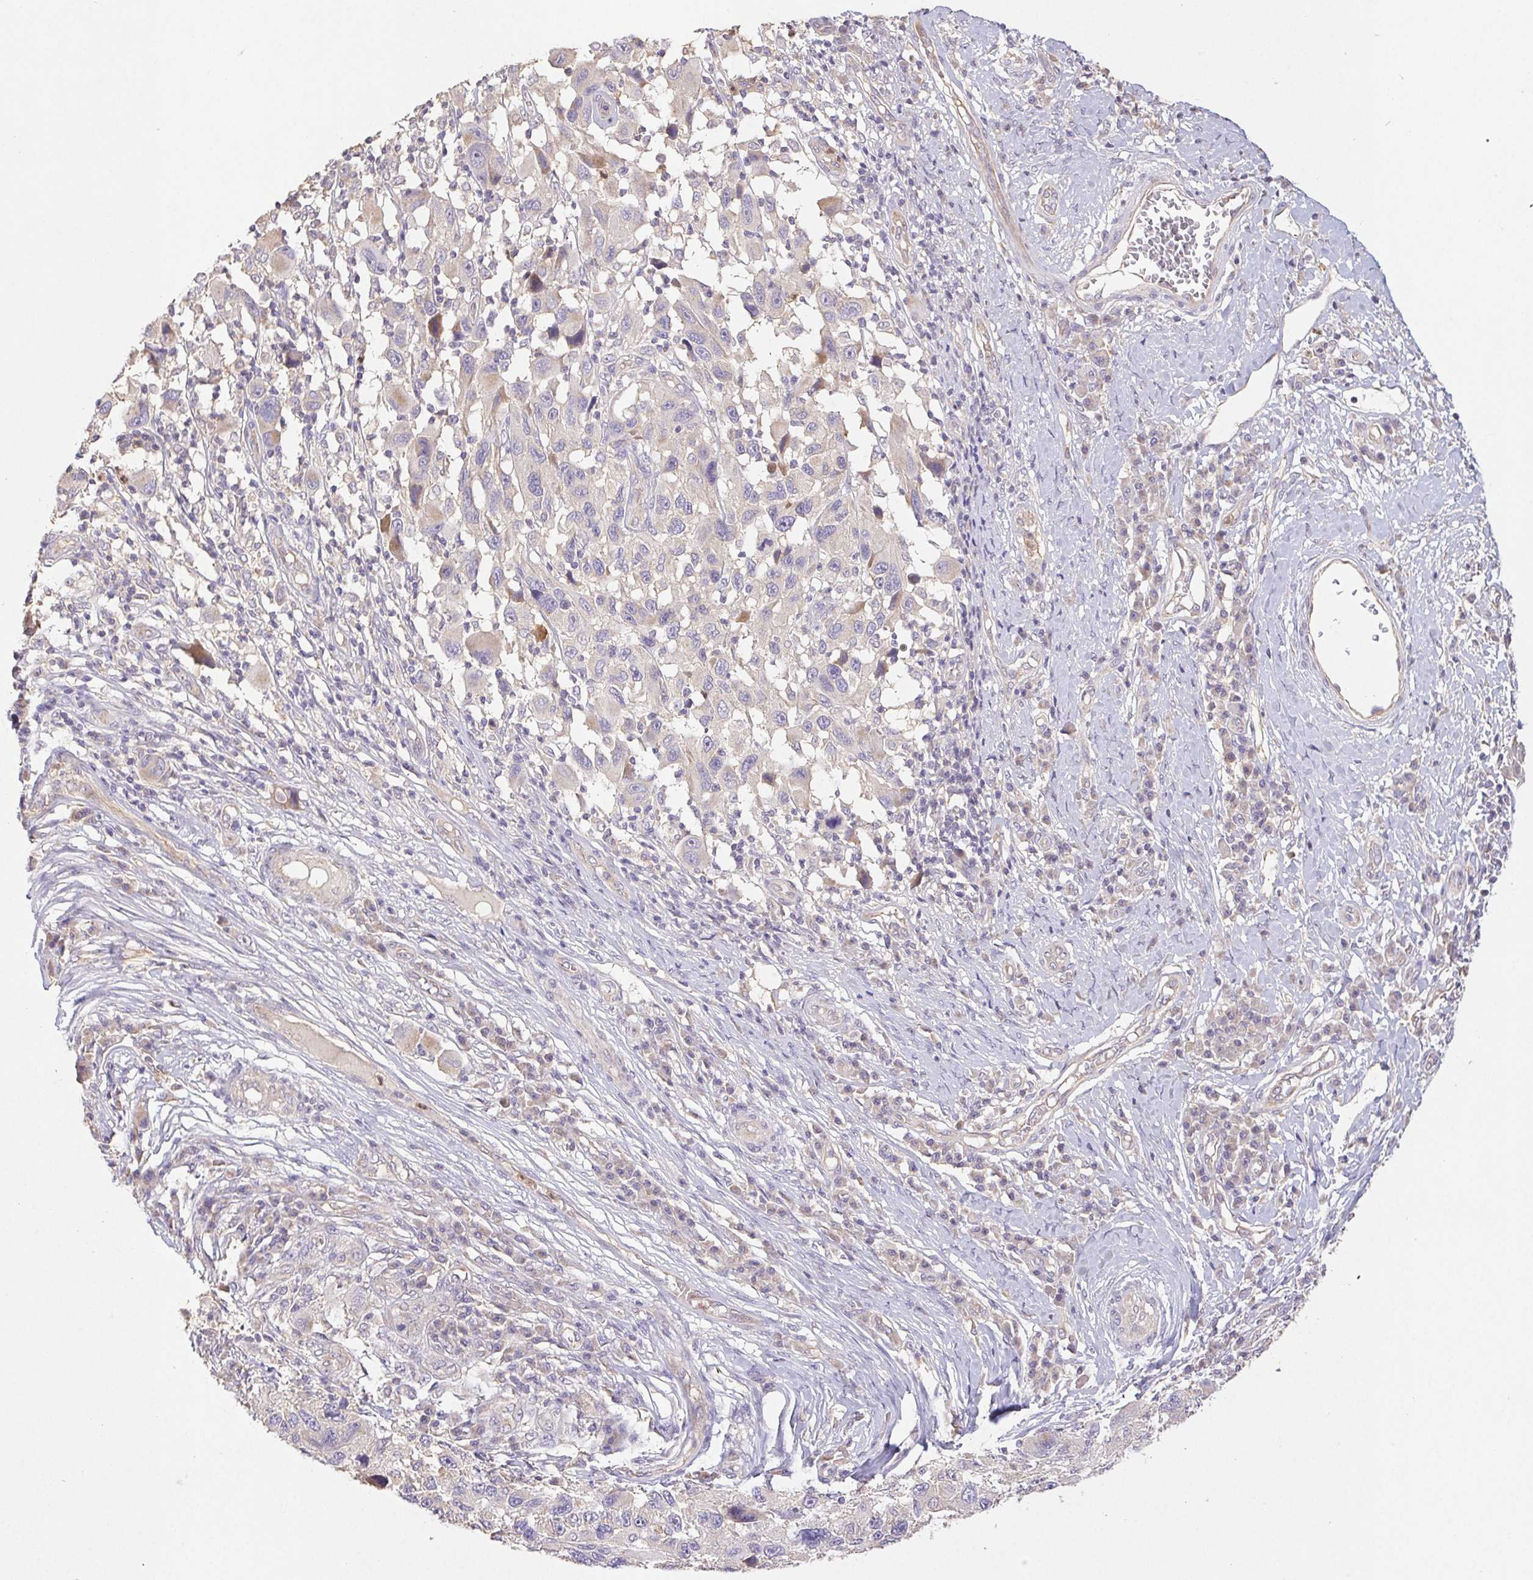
{"staining": {"intensity": "weak", "quantity": "<25%", "location": "cytoplasmic/membranous"}, "tissue": "melanoma", "cell_type": "Tumor cells", "image_type": "cancer", "snomed": [{"axis": "morphology", "description": "Malignant melanoma, NOS"}, {"axis": "topography", "description": "Skin"}], "caption": "Tumor cells are negative for protein expression in human melanoma.", "gene": "RAB11A", "patient": {"sex": "male", "age": 53}}